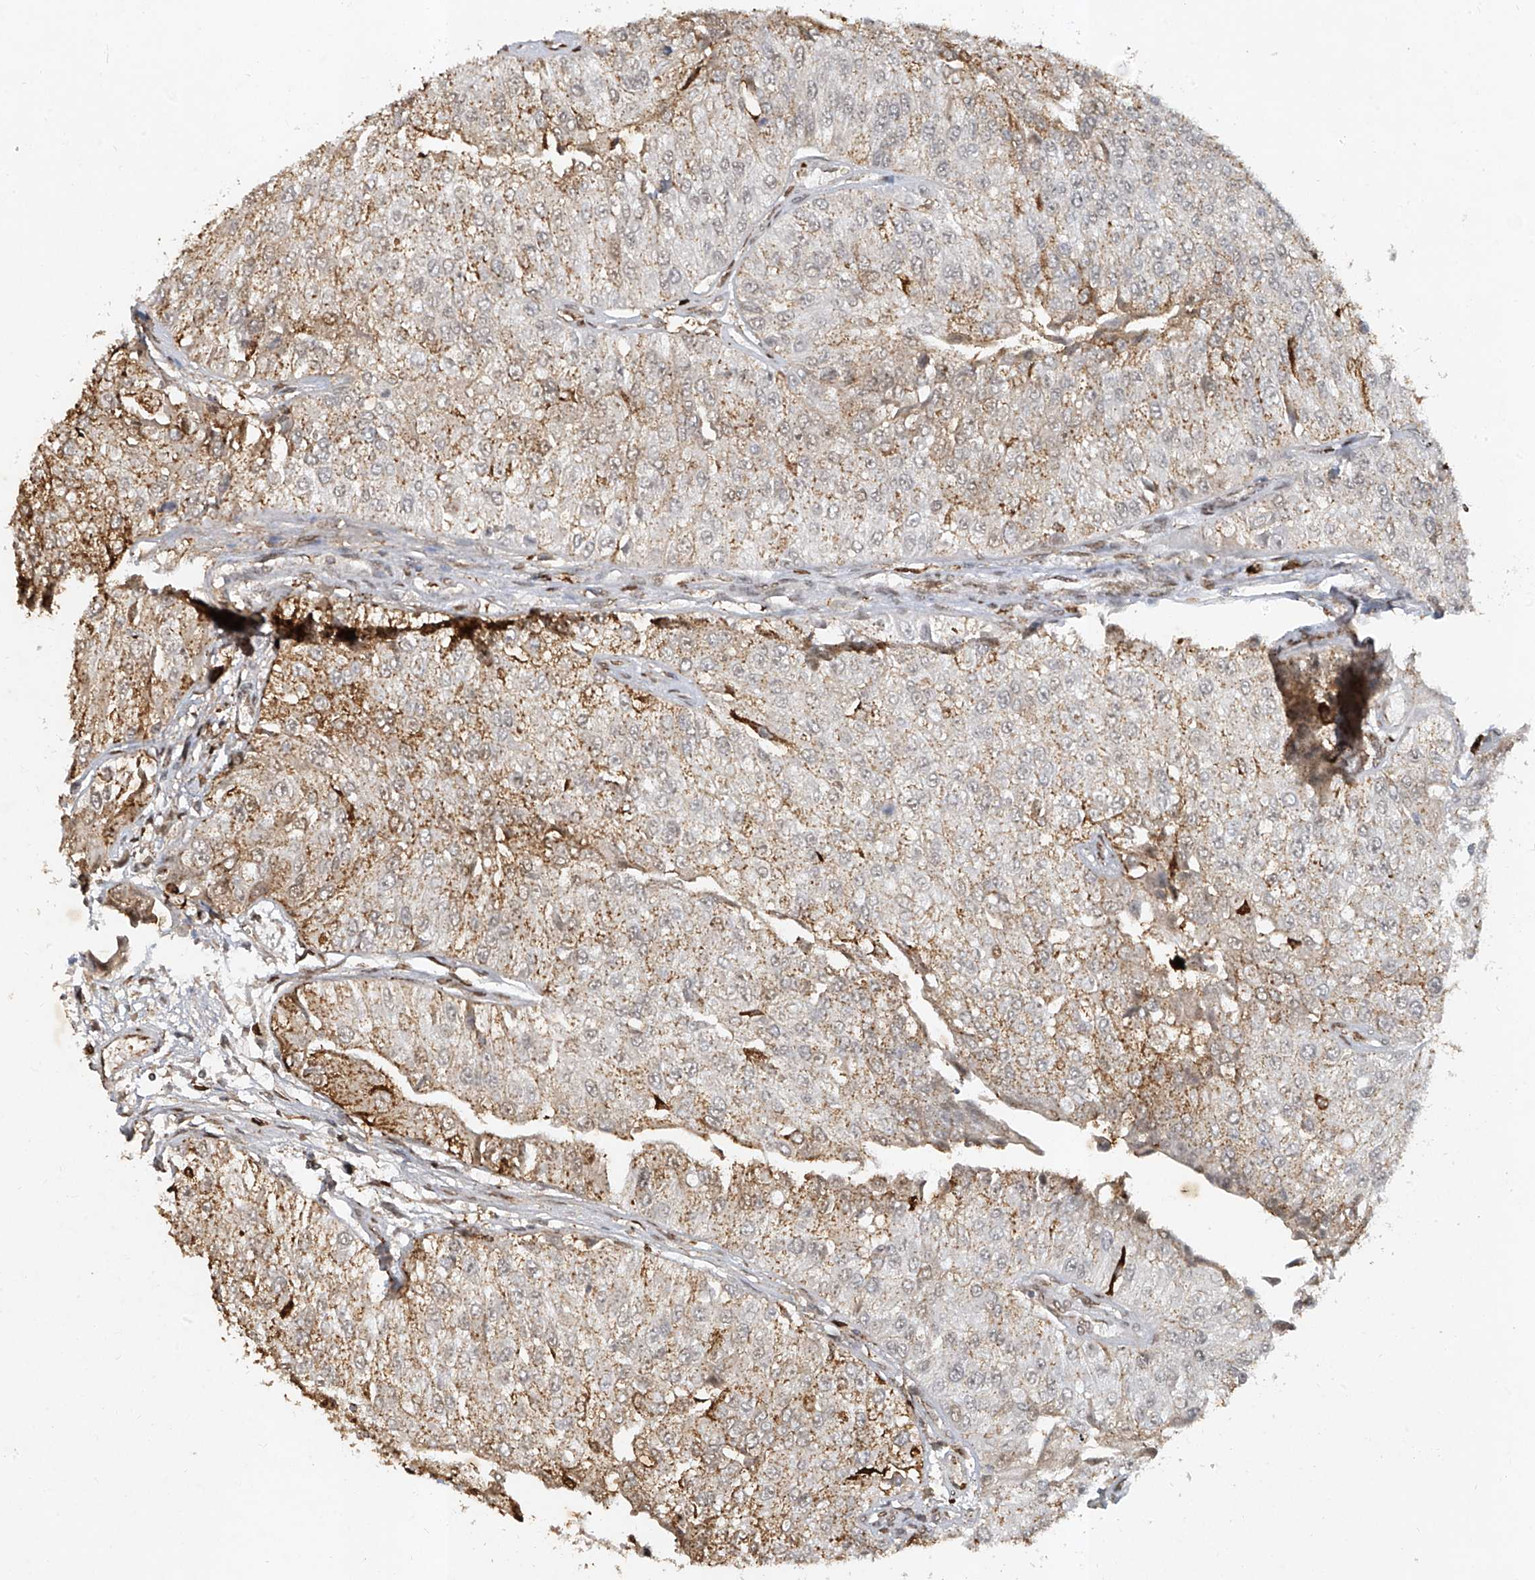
{"staining": {"intensity": "moderate", "quantity": "<25%", "location": "cytoplasmic/membranous"}, "tissue": "urothelial cancer", "cell_type": "Tumor cells", "image_type": "cancer", "snomed": [{"axis": "morphology", "description": "Urothelial carcinoma, High grade"}, {"axis": "topography", "description": "Kidney"}, {"axis": "topography", "description": "Urinary bladder"}], "caption": "A brown stain highlights moderate cytoplasmic/membranous expression of a protein in human urothelial carcinoma (high-grade) tumor cells. Immunohistochemistry stains the protein in brown and the nuclei are stained blue.", "gene": "ATRIP", "patient": {"sex": "male", "age": 77}}